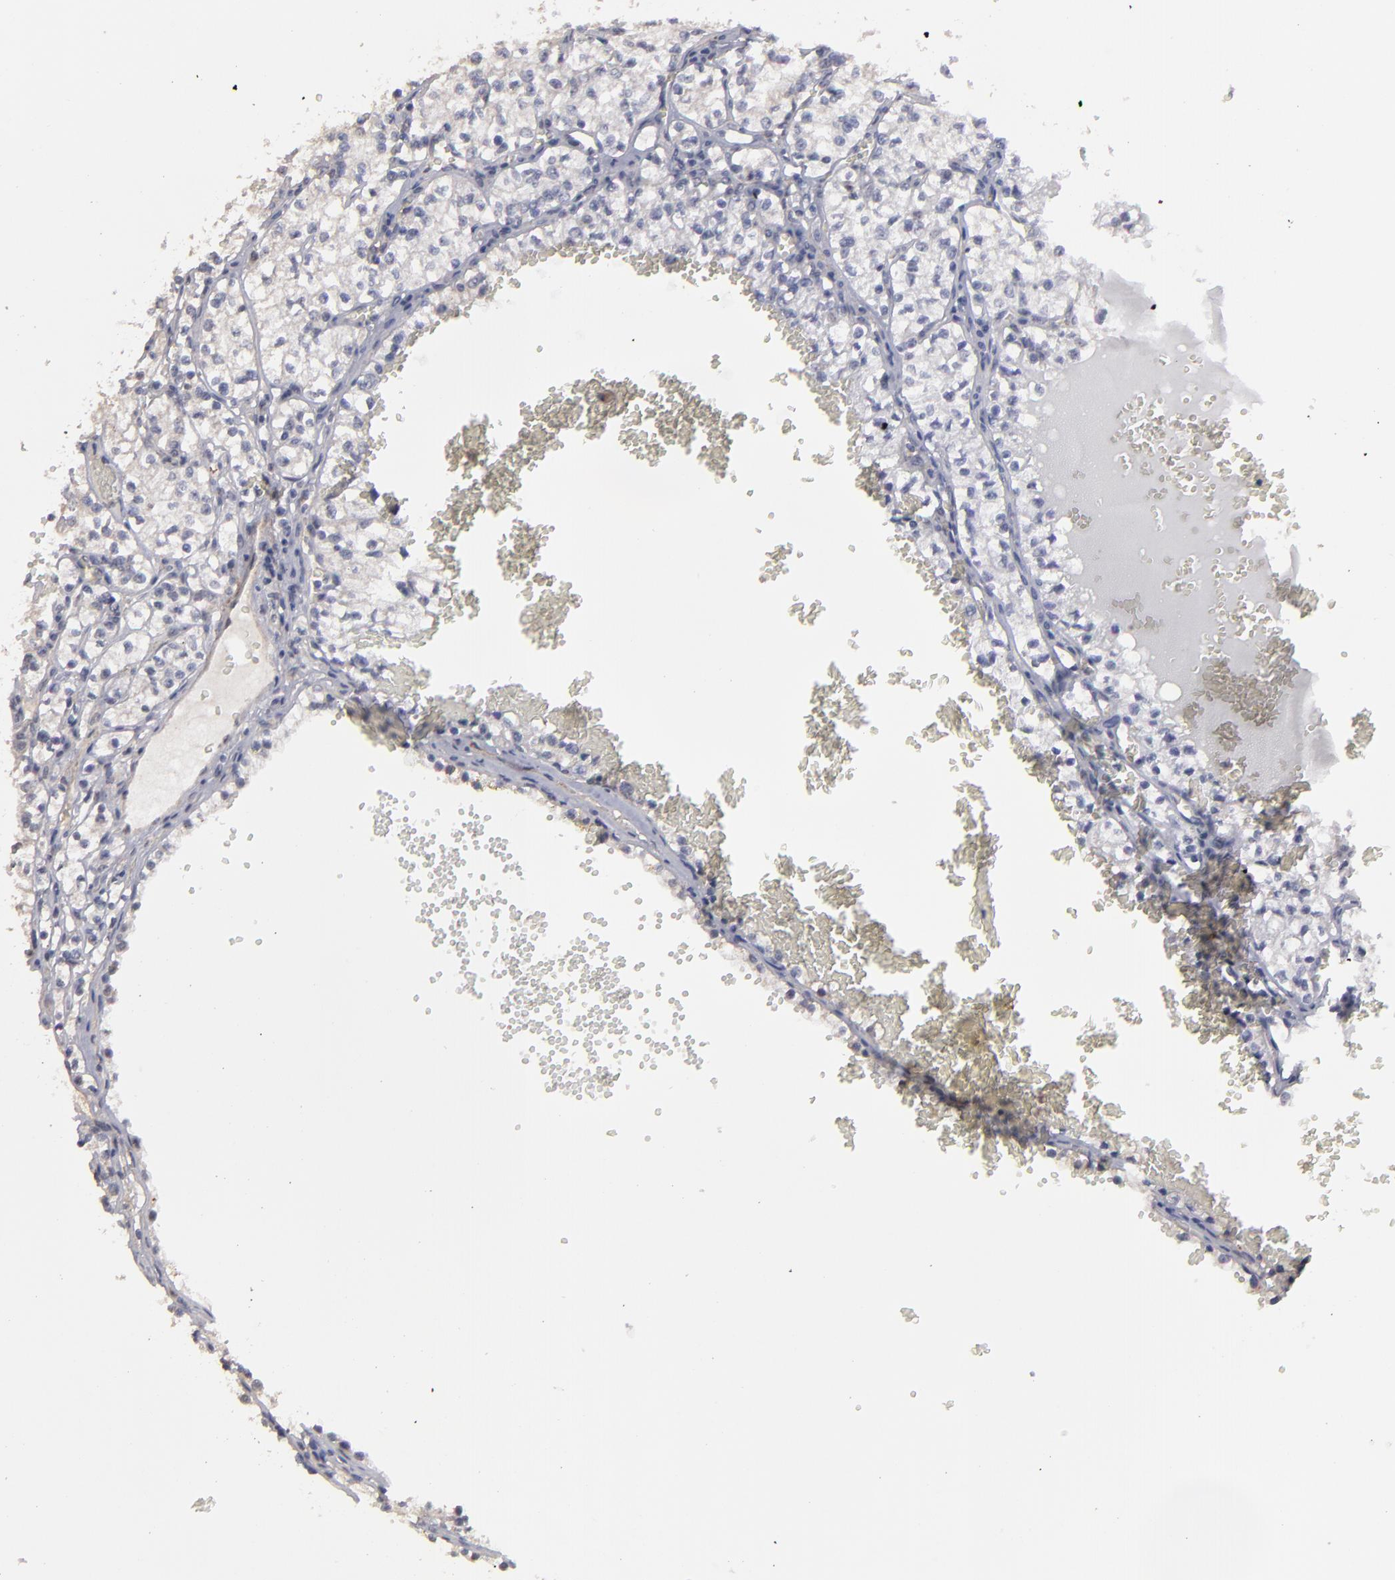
{"staining": {"intensity": "negative", "quantity": "none", "location": "none"}, "tissue": "renal cancer", "cell_type": "Tumor cells", "image_type": "cancer", "snomed": [{"axis": "morphology", "description": "Adenocarcinoma, NOS"}, {"axis": "topography", "description": "Kidney"}], "caption": "Tumor cells are negative for brown protein staining in renal cancer.", "gene": "CD55", "patient": {"sex": "male", "age": 61}}